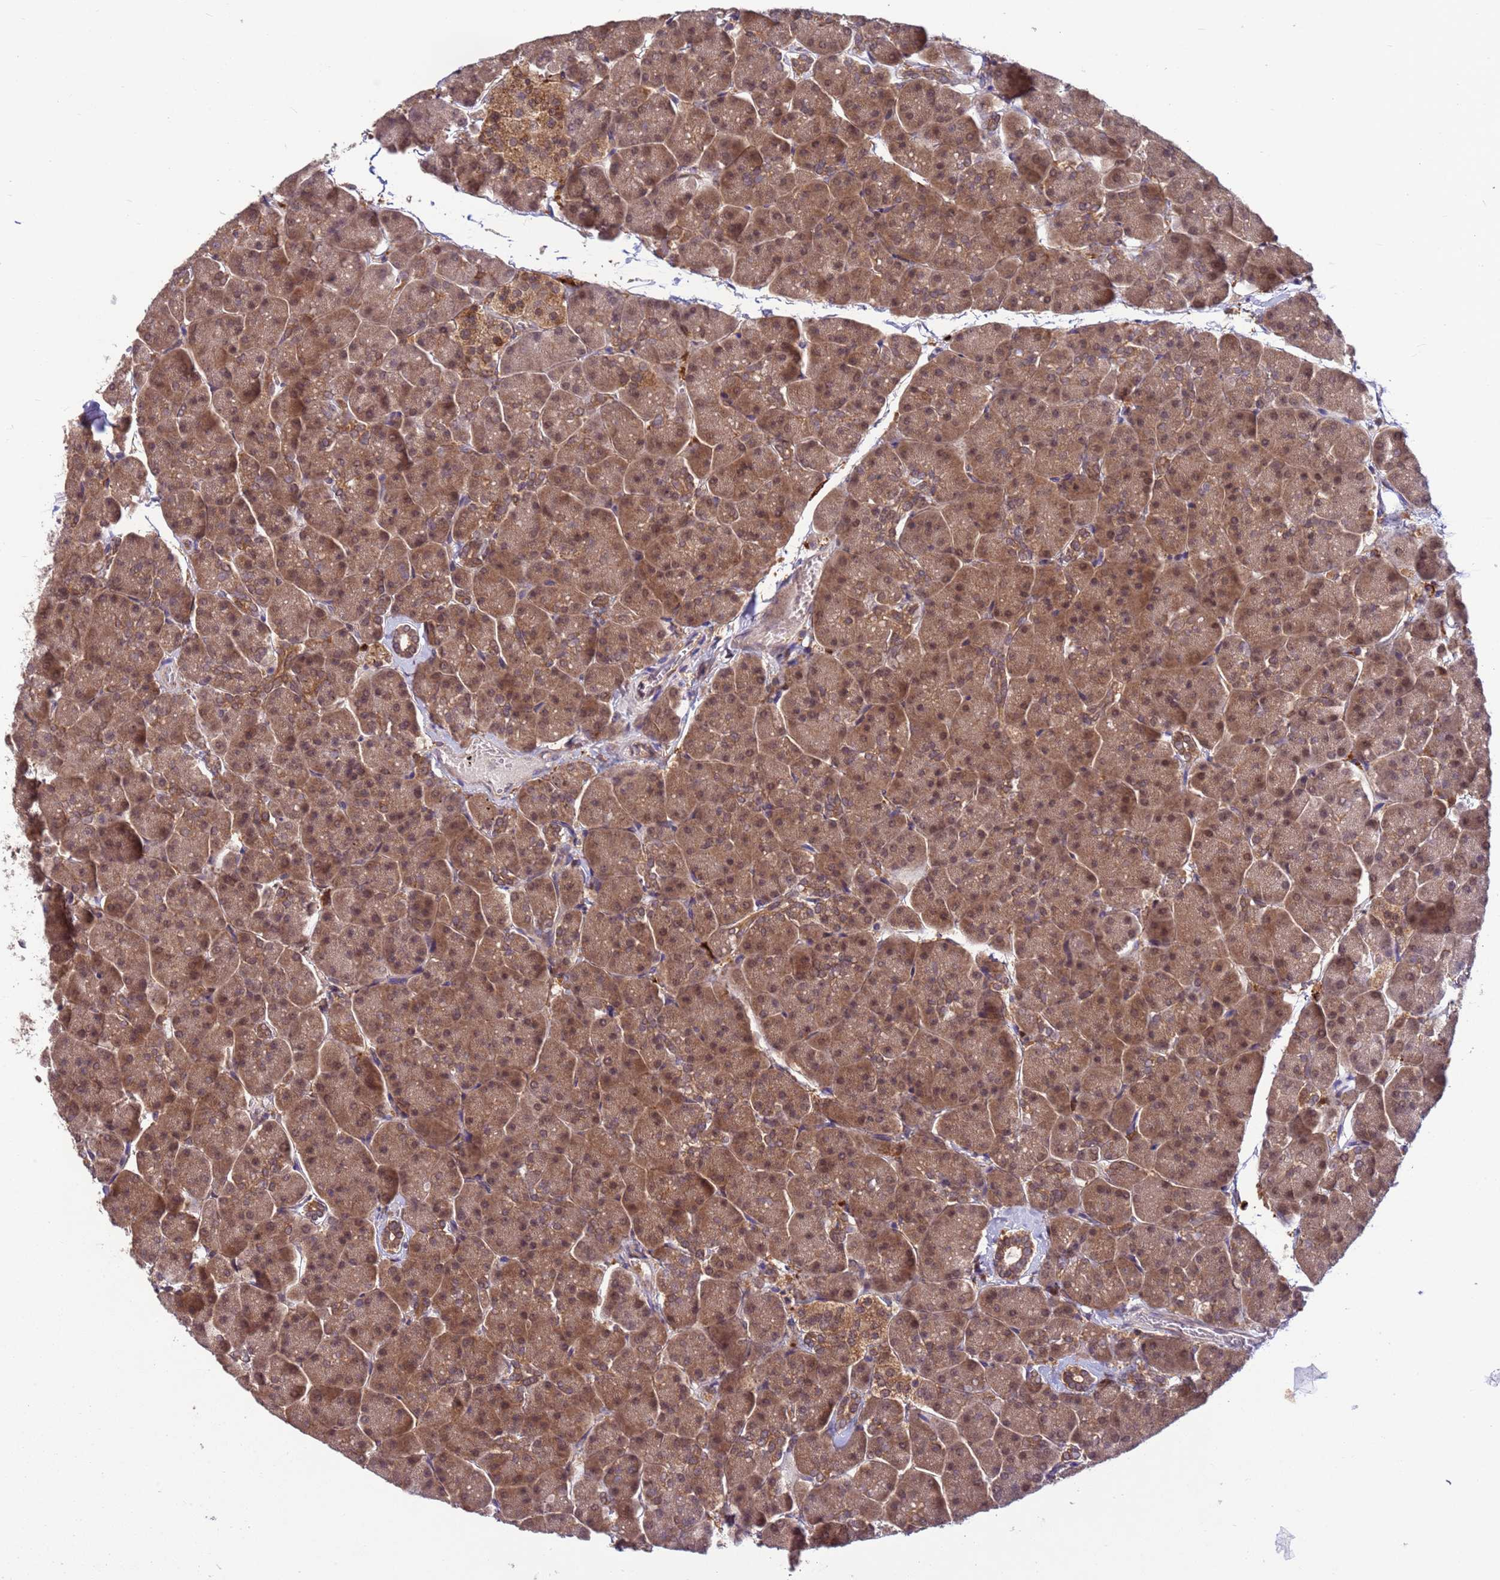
{"staining": {"intensity": "moderate", "quantity": ">75%", "location": "cytoplasmic/membranous,nuclear"}, "tissue": "pancreas", "cell_type": "Exocrine glandular cells", "image_type": "normal", "snomed": [{"axis": "morphology", "description": "Normal tissue, NOS"}, {"axis": "topography", "description": "Pancreas"}, {"axis": "topography", "description": "Peripheral nerve tissue"}], "caption": "Approximately >75% of exocrine glandular cells in normal pancreas show moderate cytoplasmic/membranous,nuclear protein positivity as visualized by brown immunohistochemical staining.", "gene": "NPEPPS", "patient": {"sex": "male", "age": 54}}